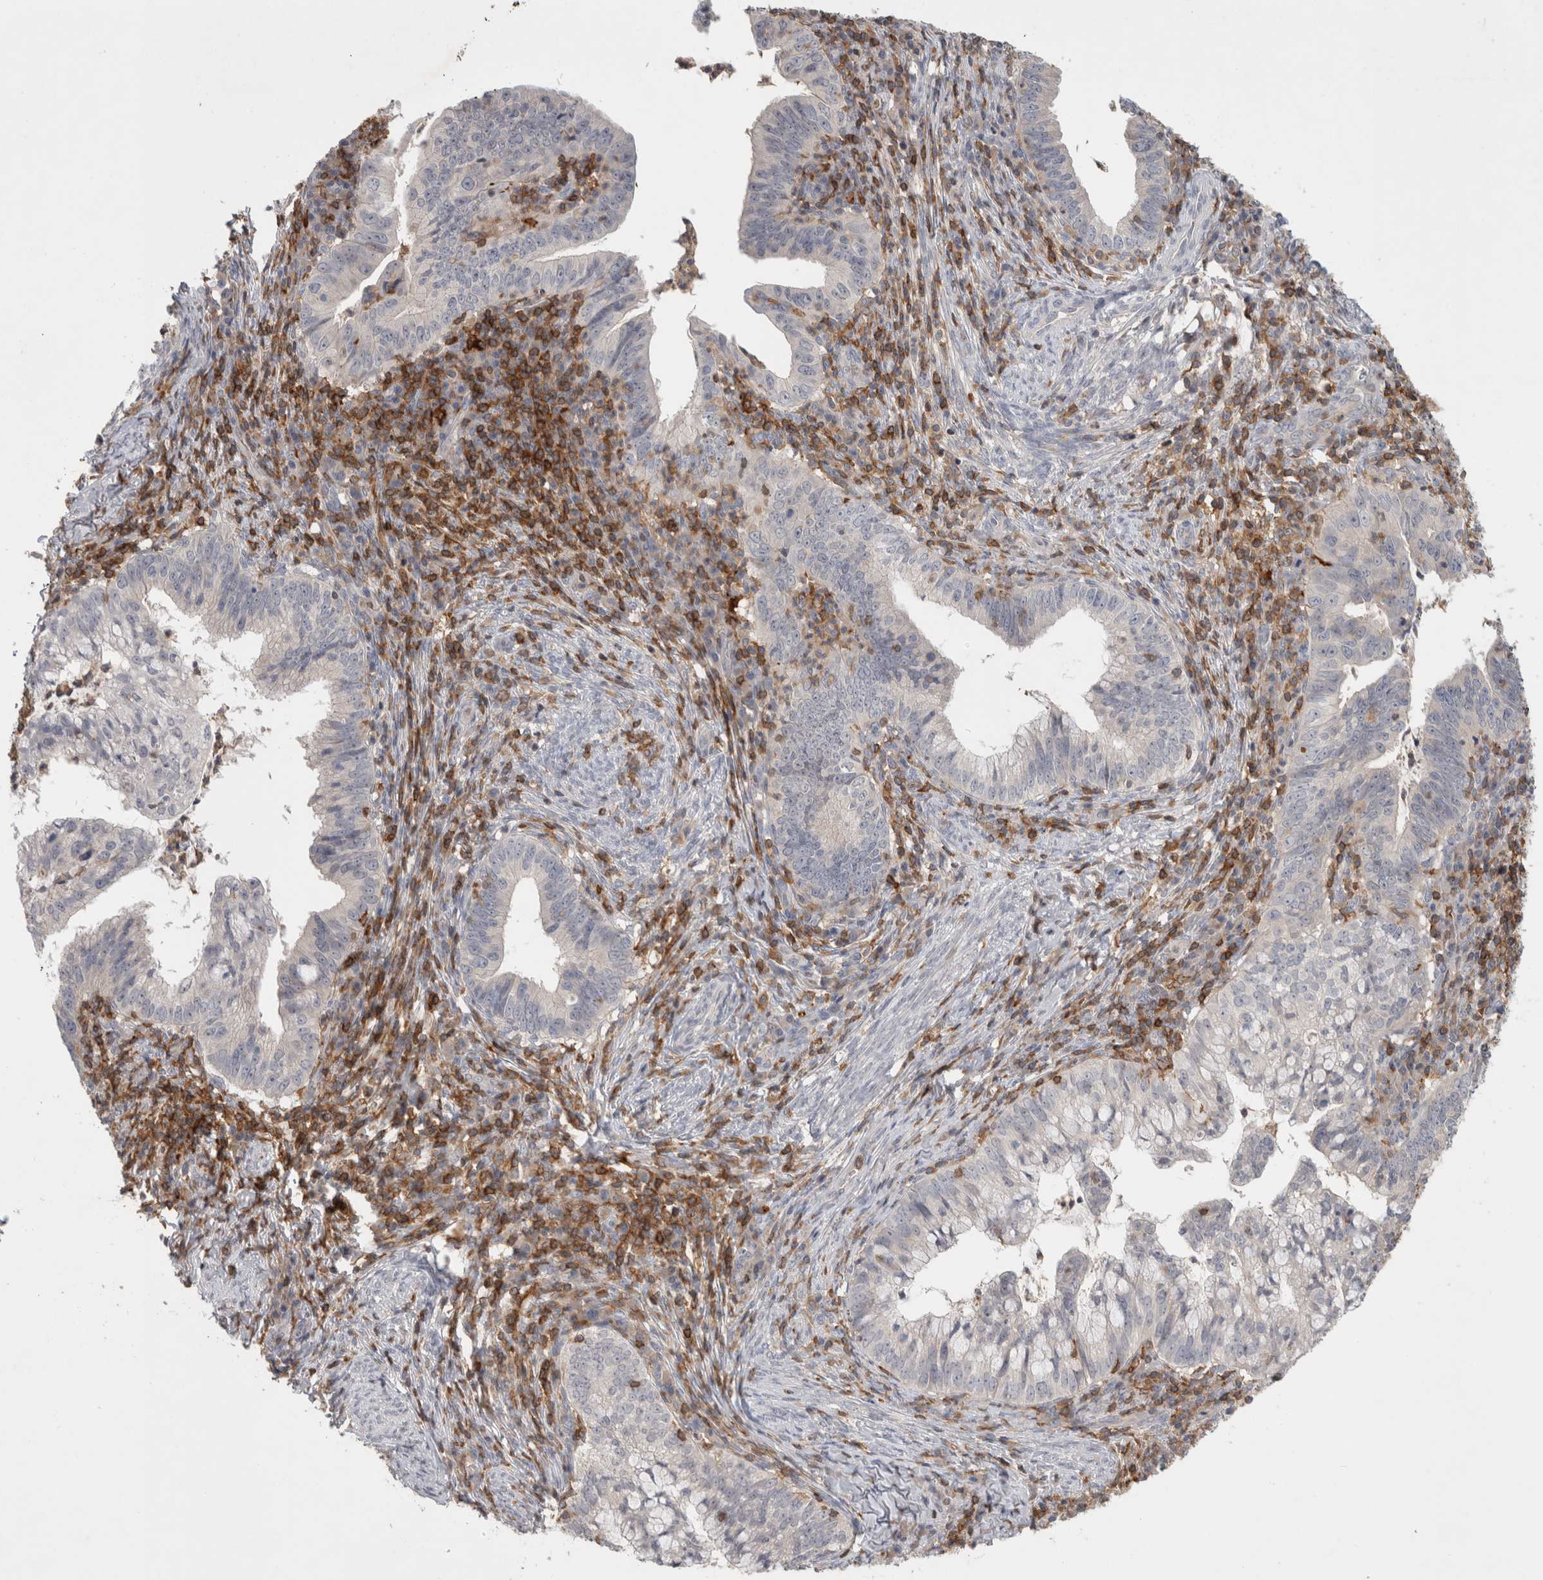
{"staining": {"intensity": "negative", "quantity": "none", "location": "none"}, "tissue": "cervical cancer", "cell_type": "Tumor cells", "image_type": "cancer", "snomed": [{"axis": "morphology", "description": "Adenocarcinoma, NOS"}, {"axis": "topography", "description": "Cervix"}], "caption": "High magnification brightfield microscopy of cervical cancer stained with DAB (brown) and counterstained with hematoxylin (blue): tumor cells show no significant positivity.", "gene": "GFRA2", "patient": {"sex": "female", "age": 36}}